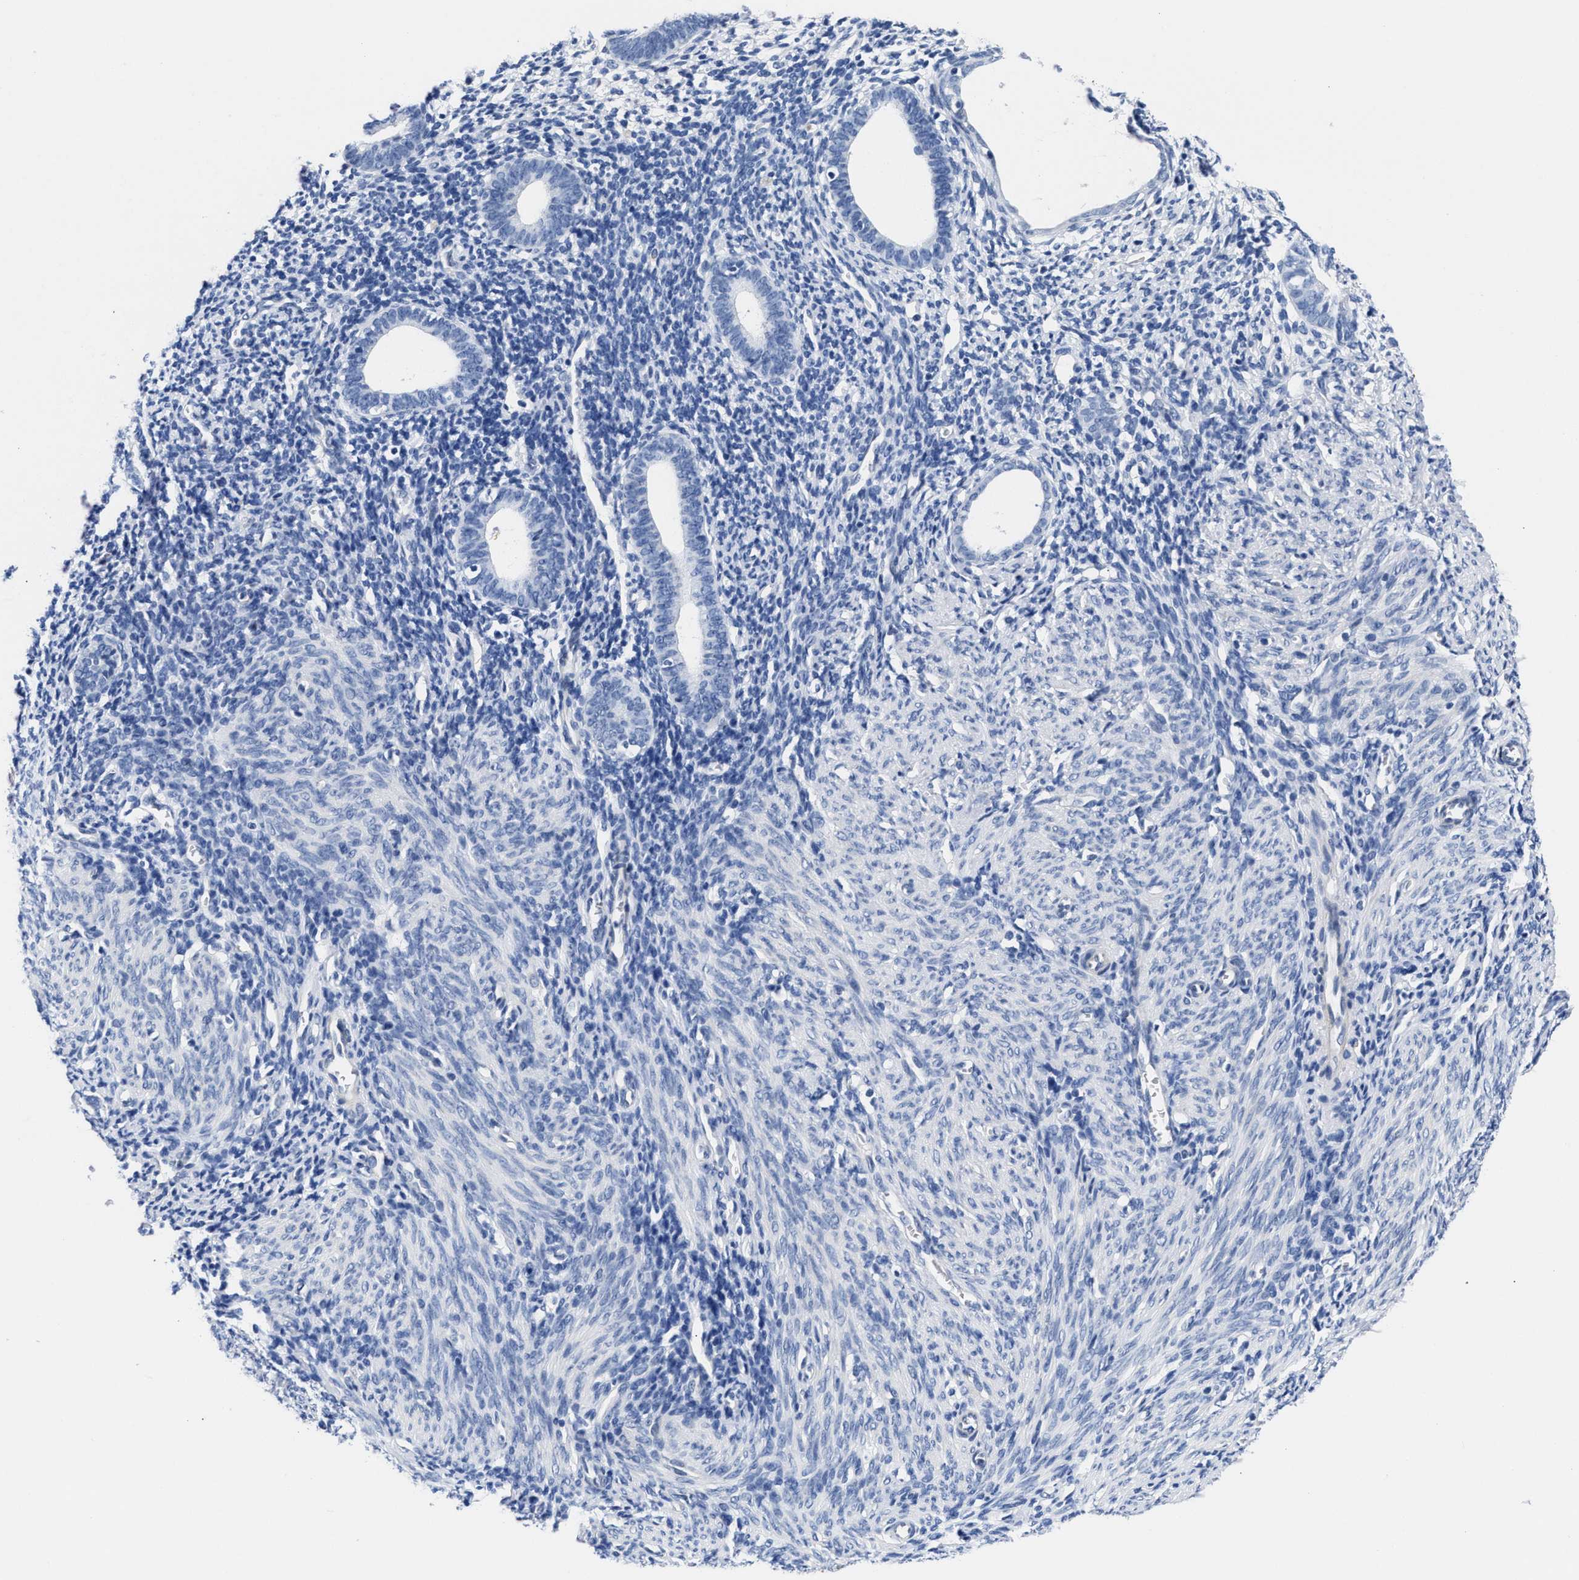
{"staining": {"intensity": "negative", "quantity": "none", "location": "none"}, "tissue": "endometrium", "cell_type": "Cells in endometrial stroma", "image_type": "normal", "snomed": [{"axis": "morphology", "description": "Normal tissue, NOS"}, {"axis": "morphology", "description": "Adenocarcinoma, NOS"}, {"axis": "topography", "description": "Endometrium"}], "caption": "Immunohistochemistry micrograph of normal endometrium stained for a protein (brown), which demonstrates no staining in cells in endometrial stroma. The staining is performed using DAB brown chromogen with nuclei counter-stained in using hematoxylin.", "gene": "TRIM29", "patient": {"sex": "female", "age": 57}}